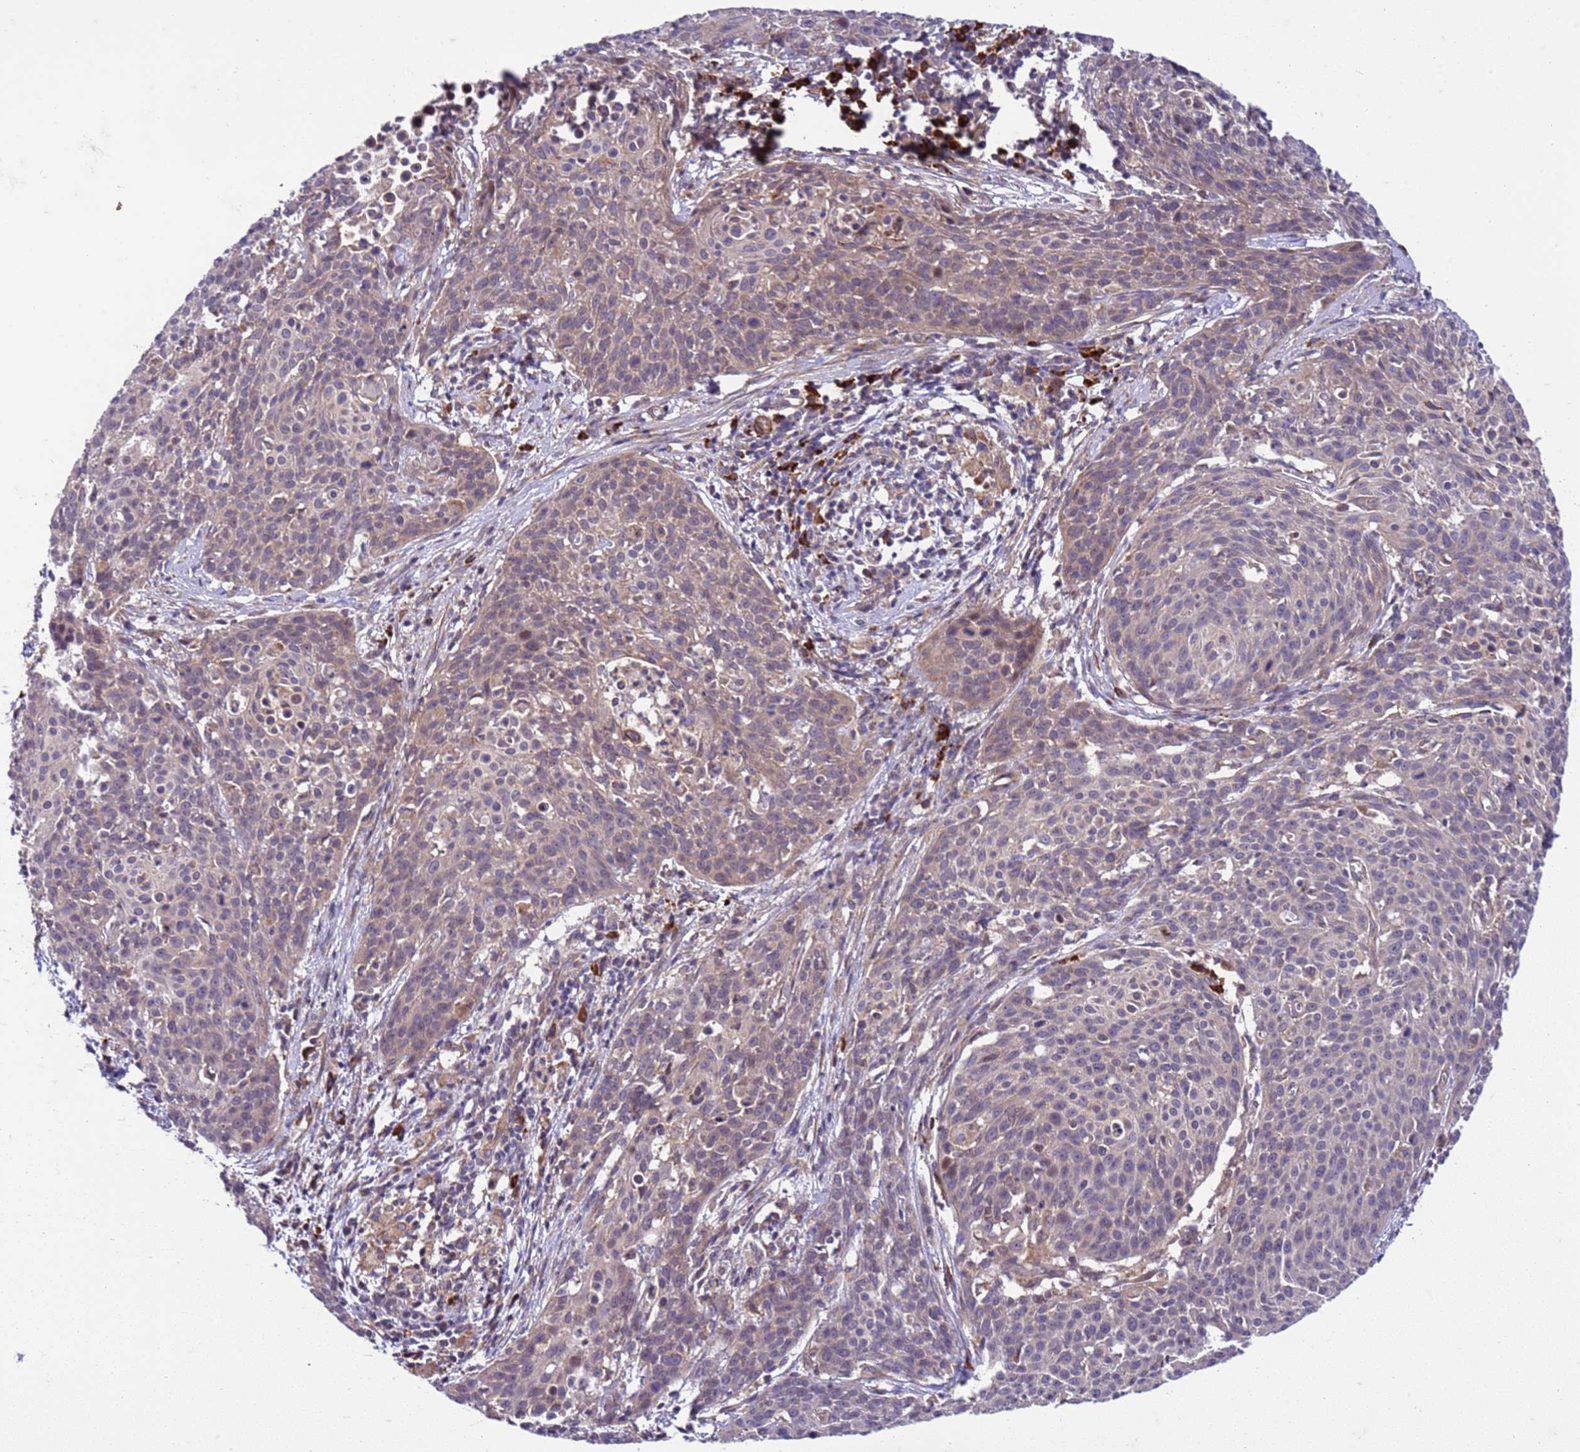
{"staining": {"intensity": "weak", "quantity": "<25%", "location": "cytoplasmic/membranous"}, "tissue": "cervical cancer", "cell_type": "Tumor cells", "image_type": "cancer", "snomed": [{"axis": "morphology", "description": "Squamous cell carcinoma, NOS"}, {"axis": "topography", "description": "Cervix"}], "caption": "This is an immunohistochemistry micrograph of human squamous cell carcinoma (cervical). There is no expression in tumor cells.", "gene": "GEN1", "patient": {"sex": "female", "age": 38}}